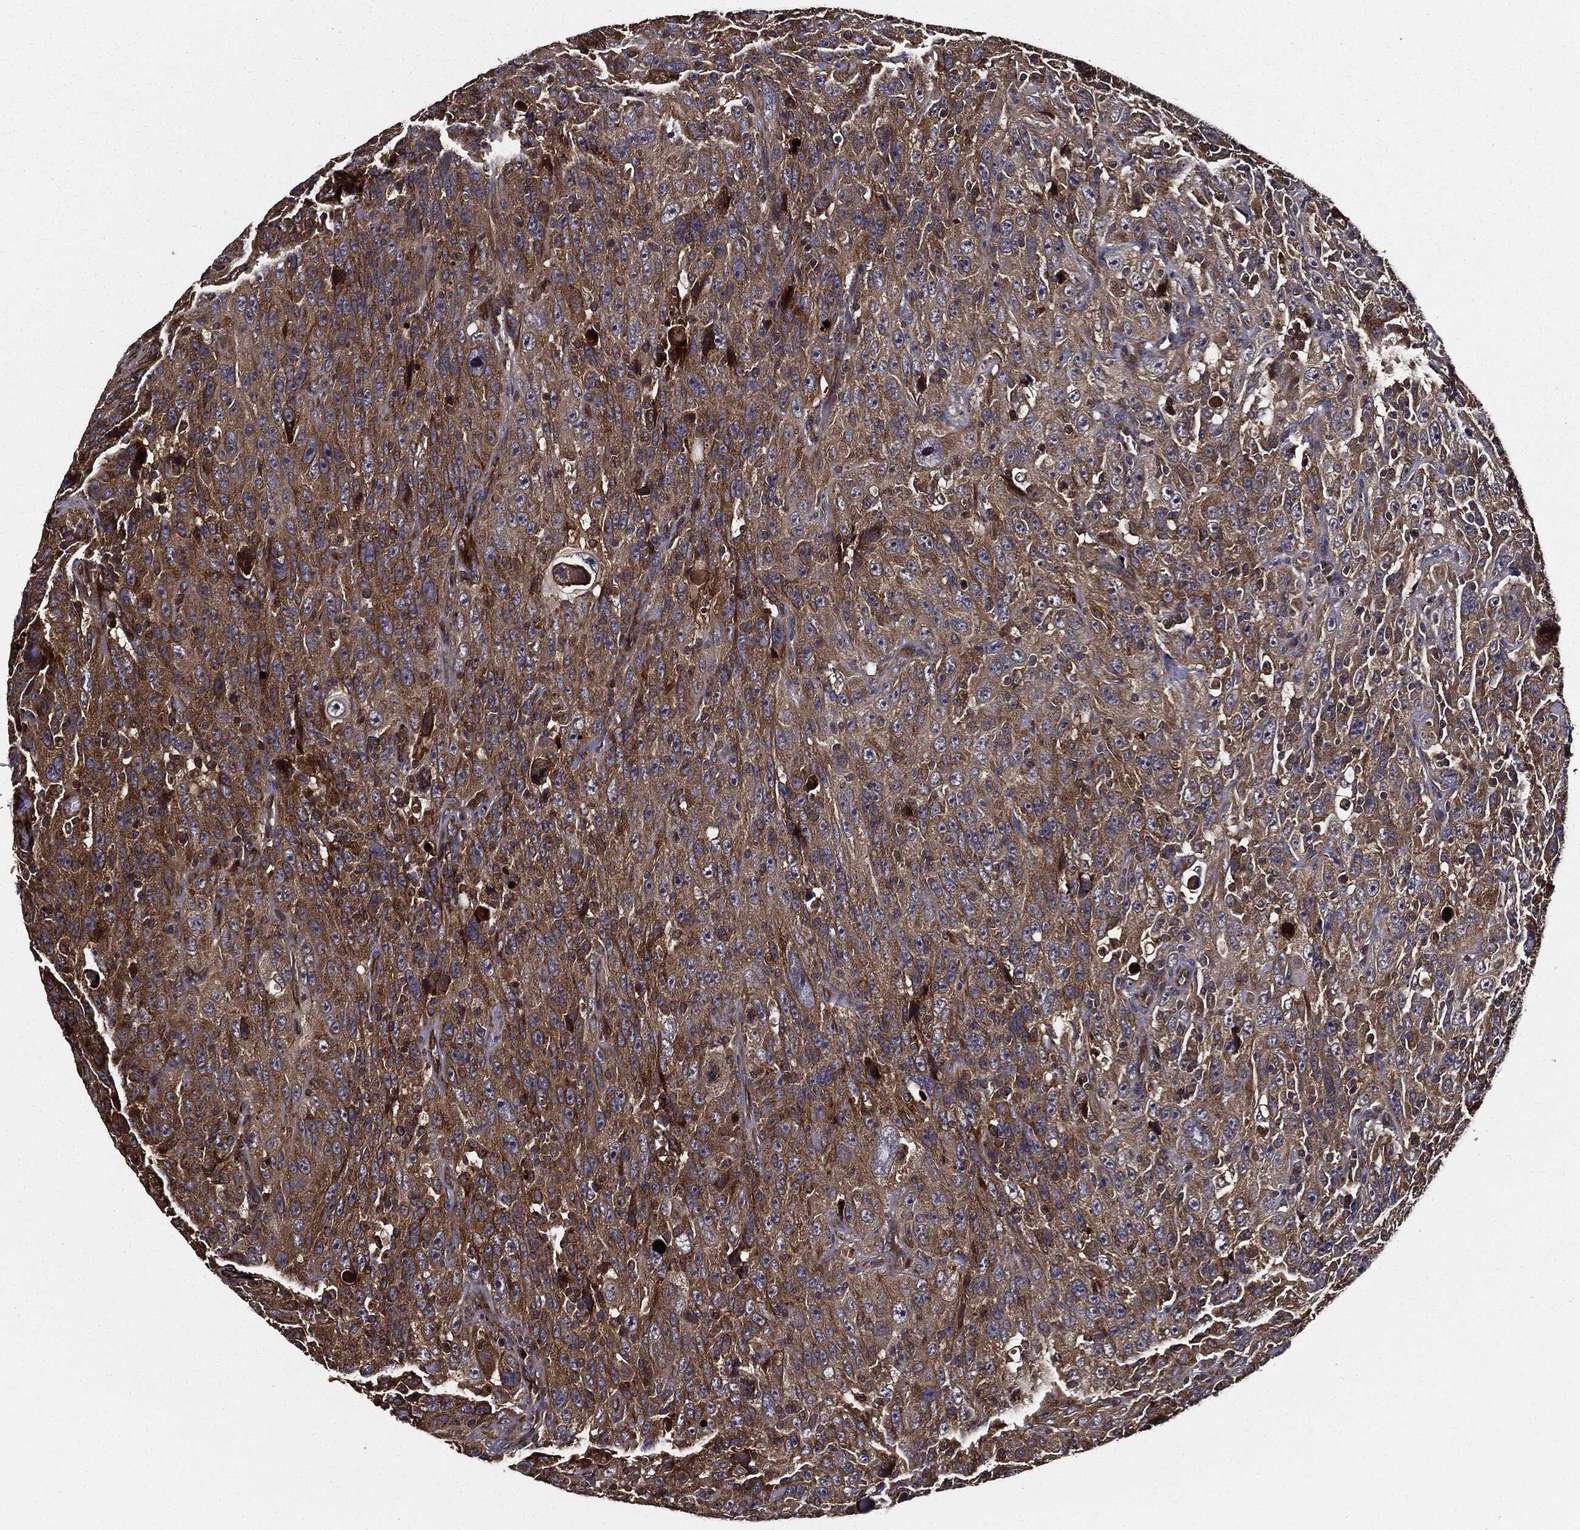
{"staining": {"intensity": "moderate", "quantity": "25%-75%", "location": "cytoplasmic/membranous"}, "tissue": "urothelial cancer", "cell_type": "Tumor cells", "image_type": "cancer", "snomed": [{"axis": "morphology", "description": "Urothelial carcinoma, NOS"}, {"axis": "morphology", "description": "Urothelial carcinoma, High grade"}, {"axis": "topography", "description": "Urinary bladder"}], "caption": "Immunohistochemical staining of human urothelial cancer exhibits medium levels of moderate cytoplasmic/membranous protein staining in about 25%-75% of tumor cells.", "gene": "HTT", "patient": {"sex": "female", "age": 73}}